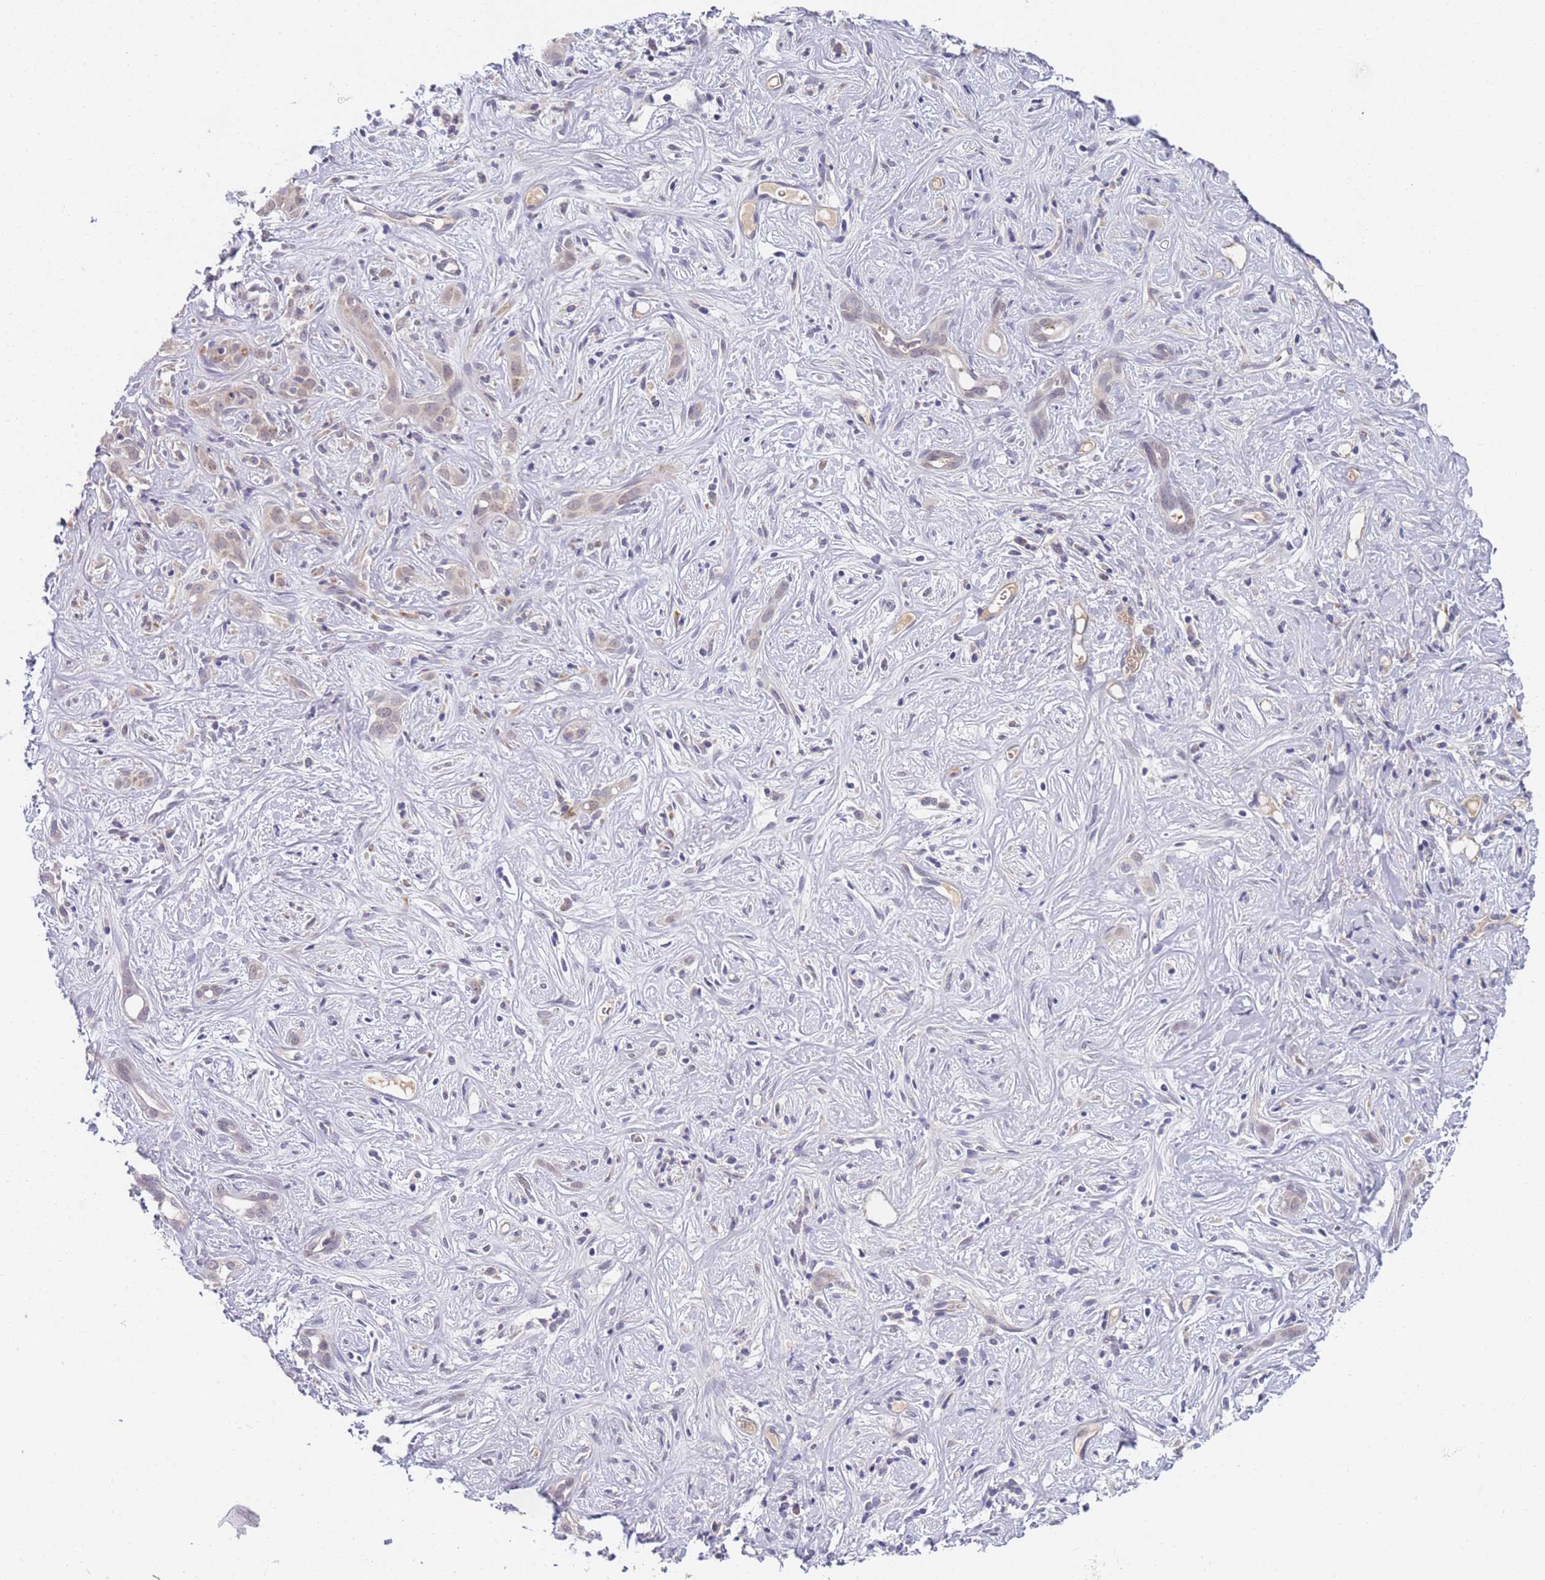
{"staining": {"intensity": "negative", "quantity": "none", "location": "none"}, "tissue": "liver cancer", "cell_type": "Tumor cells", "image_type": "cancer", "snomed": [{"axis": "morphology", "description": "Cholangiocarcinoma"}, {"axis": "topography", "description": "Liver"}], "caption": "Immunohistochemistry (IHC) photomicrograph of neoplastic tissue: liver cholangiocarcinoma stained with DAB (3,3'-diaminobenzidine) exhibits no significant protein staining in tumor cells.", "gene": "B4GALT4", "patient": {"sex": "male", "age": 67}}